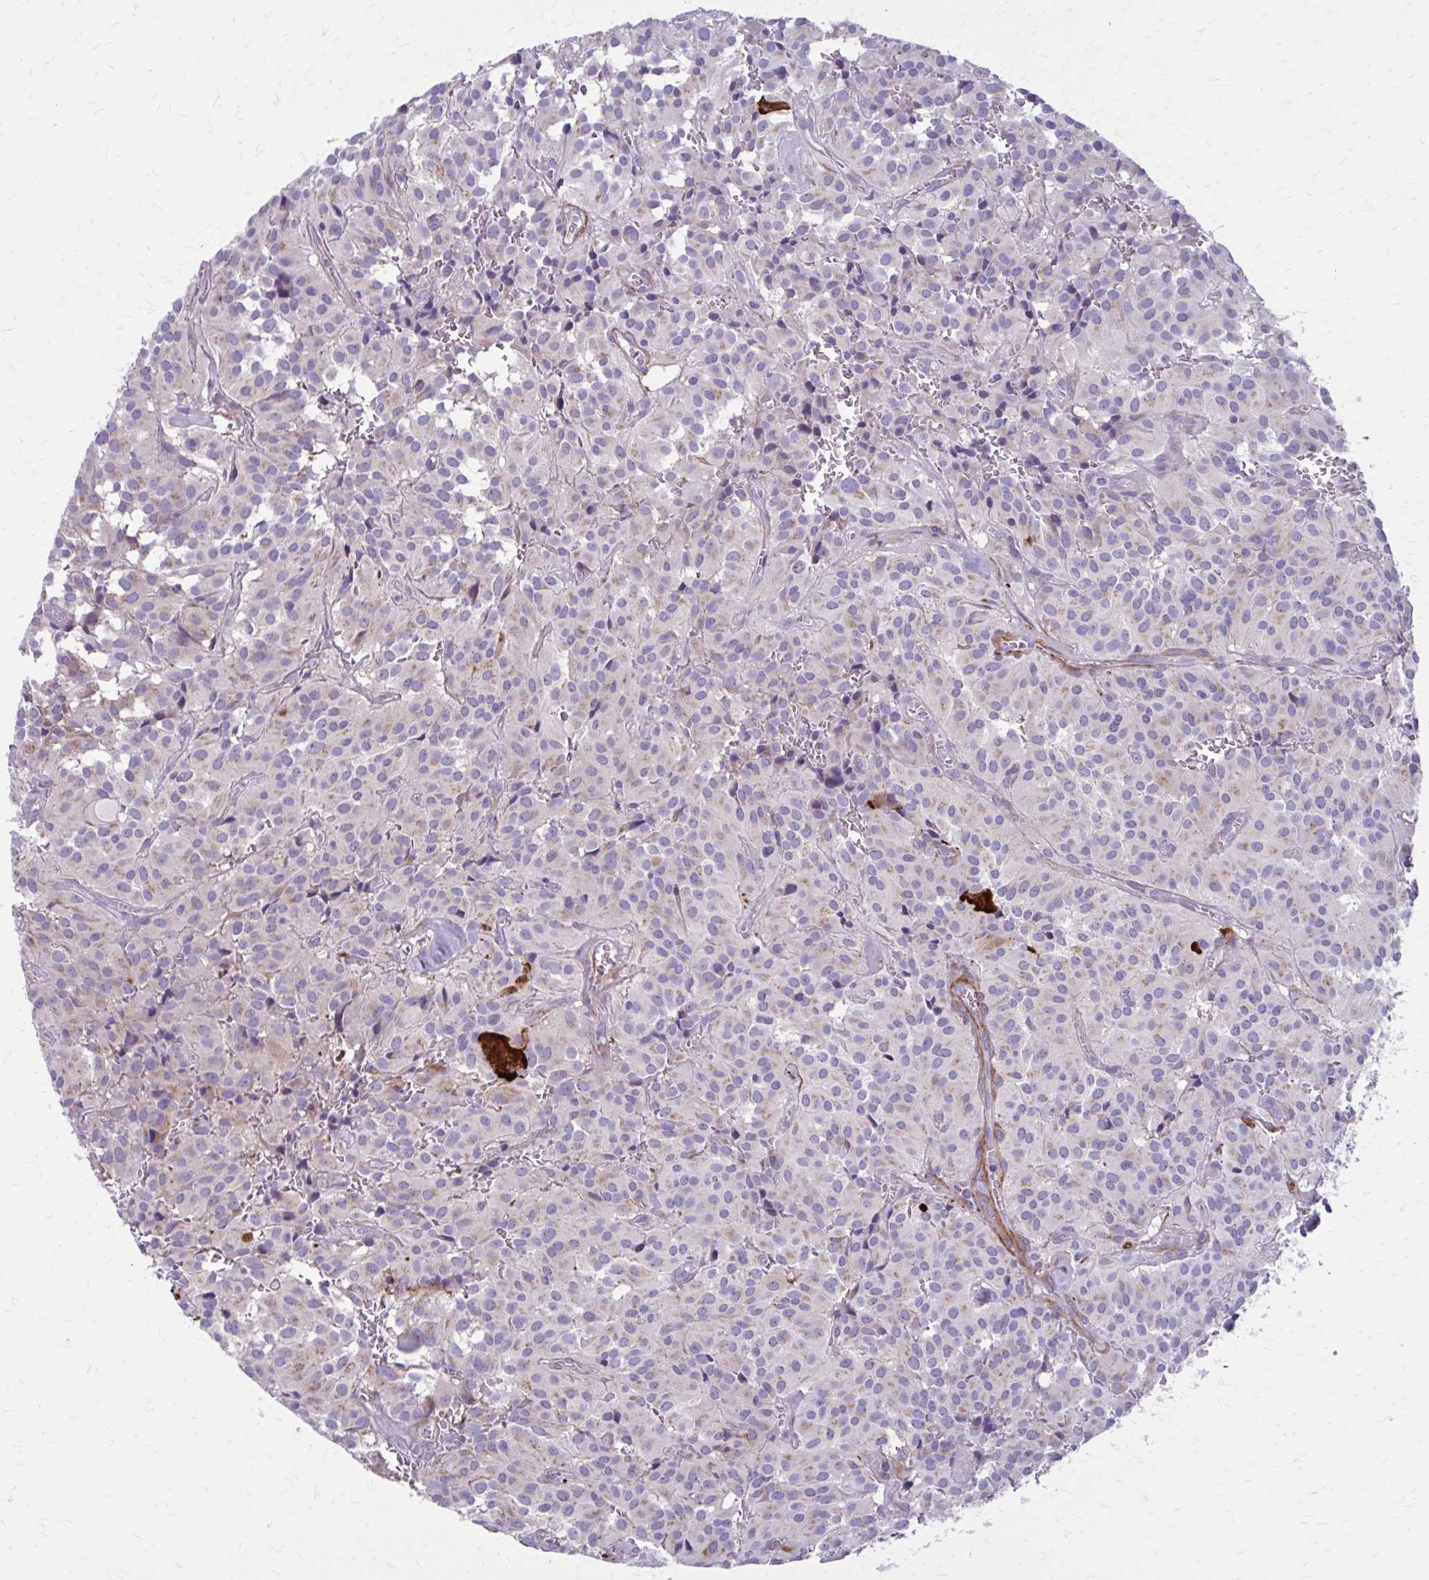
{"staining": {"intensity": "negative", "quantity": "none", "location": "none"}, "tissue": "glioma", "cell_type": "Tumor cells", "image_type": "cancer", "snomed": [{"axis": "morphology", "description": "Glioma, malignant, Low grade"}, {"axis": "topography", "description": "Brain"}], "caption": "DAB (3,3'-diaminobenzidine) immunohistochemical staining of malignant glioma (low-grade) displays no significant expression in tumor cells. (DAB IHC with hematoxylin counter stain).", "gene": "AKAP12", "patient": {"sex": "male", "age": 42}}